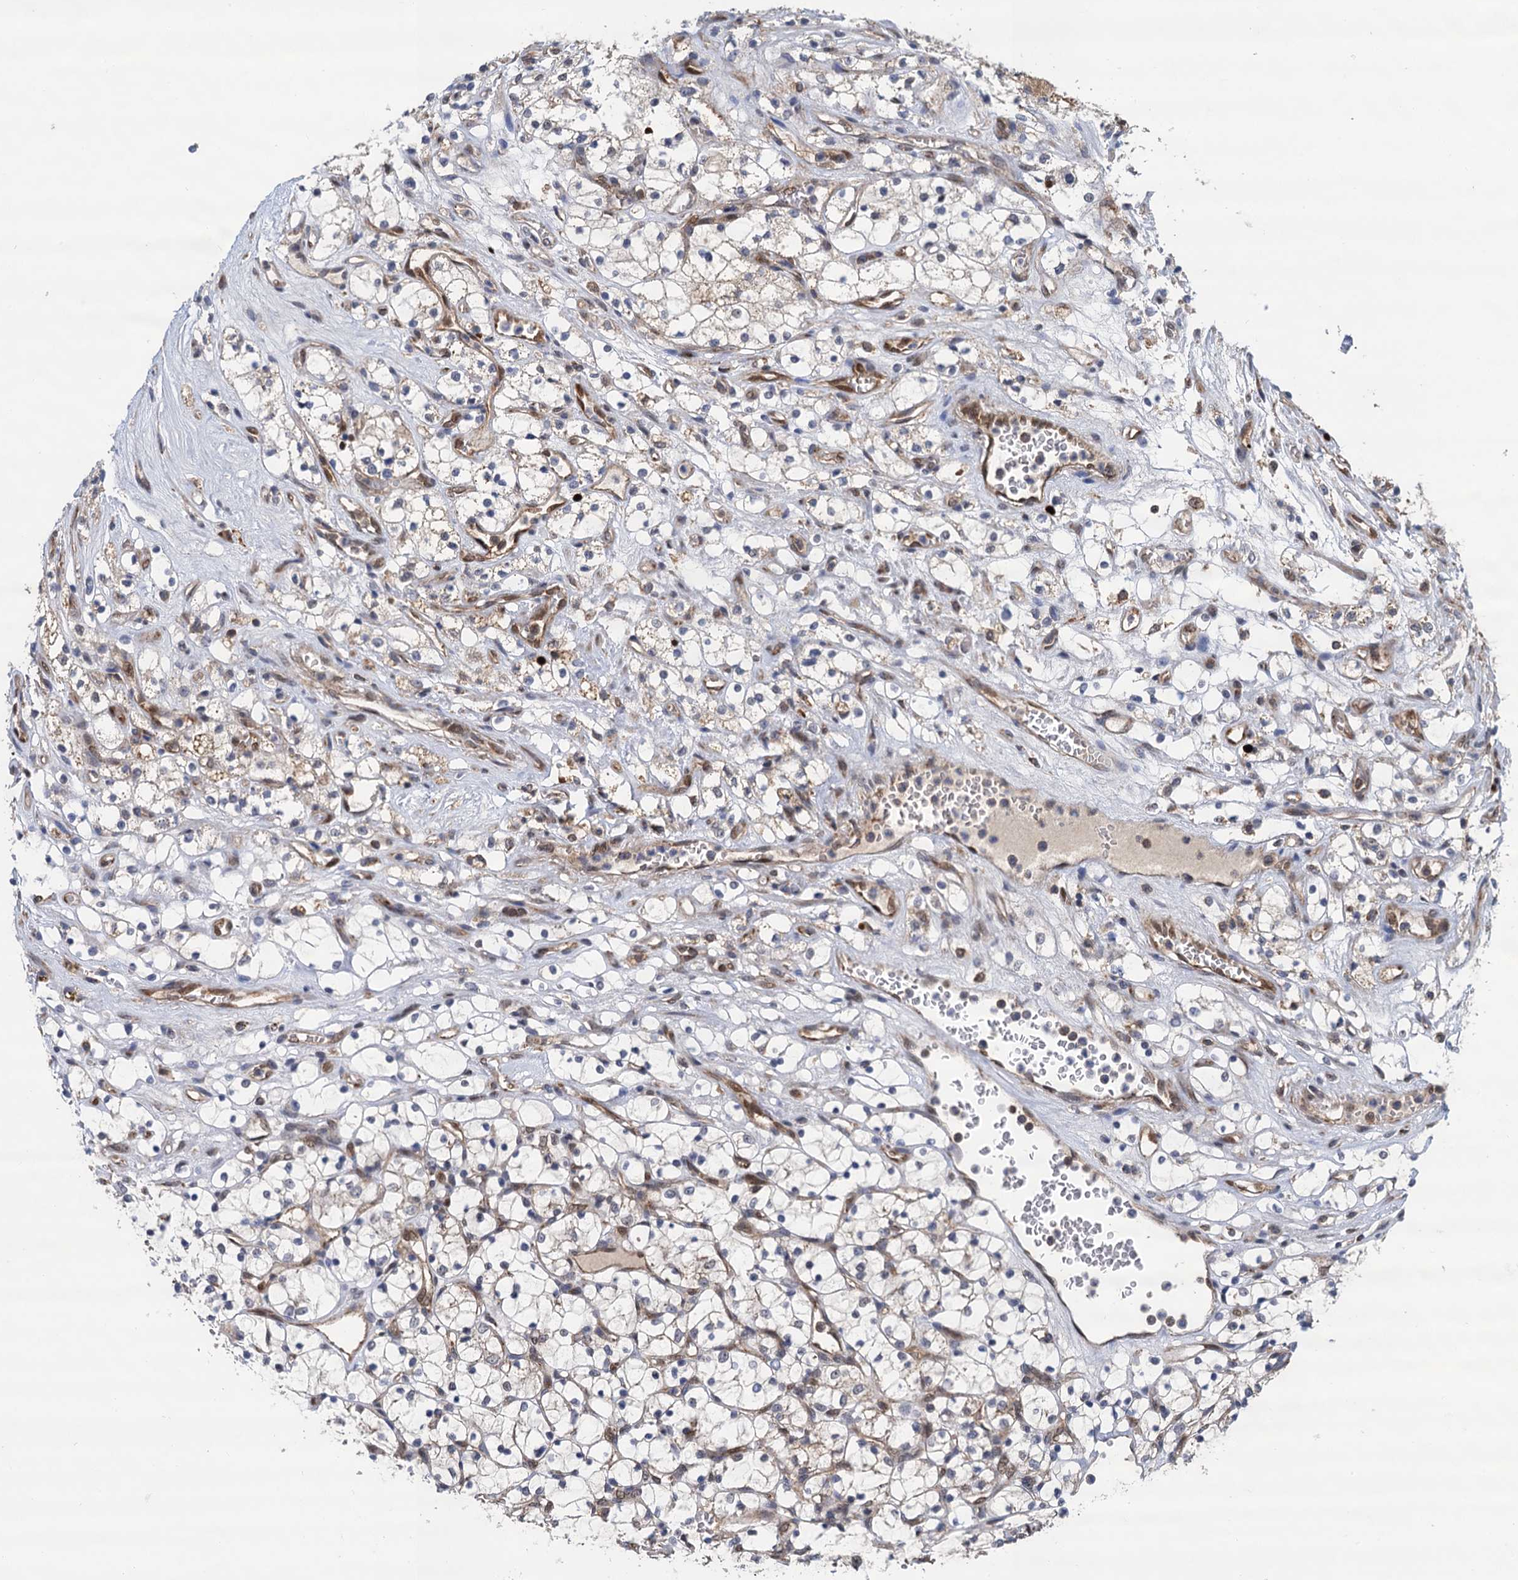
{"staining": {"intensity": "negative", "quantity": "none", "location": "none"}, "tissue": "renal cancer", "cell_type": "Tumor cells", "image_type": "cancer", "snomed": [{"axis": "morphology", "description": "Adenocarcinoma, NOS"}, {"axis": "topography", "description": "Kidney"}], "caption": "Immunohistochemistry photomicrograph of human renal adenocarcinoma stained for a protein (brown), which displays no staining in tumor cells.", "gene": "CMPK2", "patient": {"sex": "female", "age": 69}}